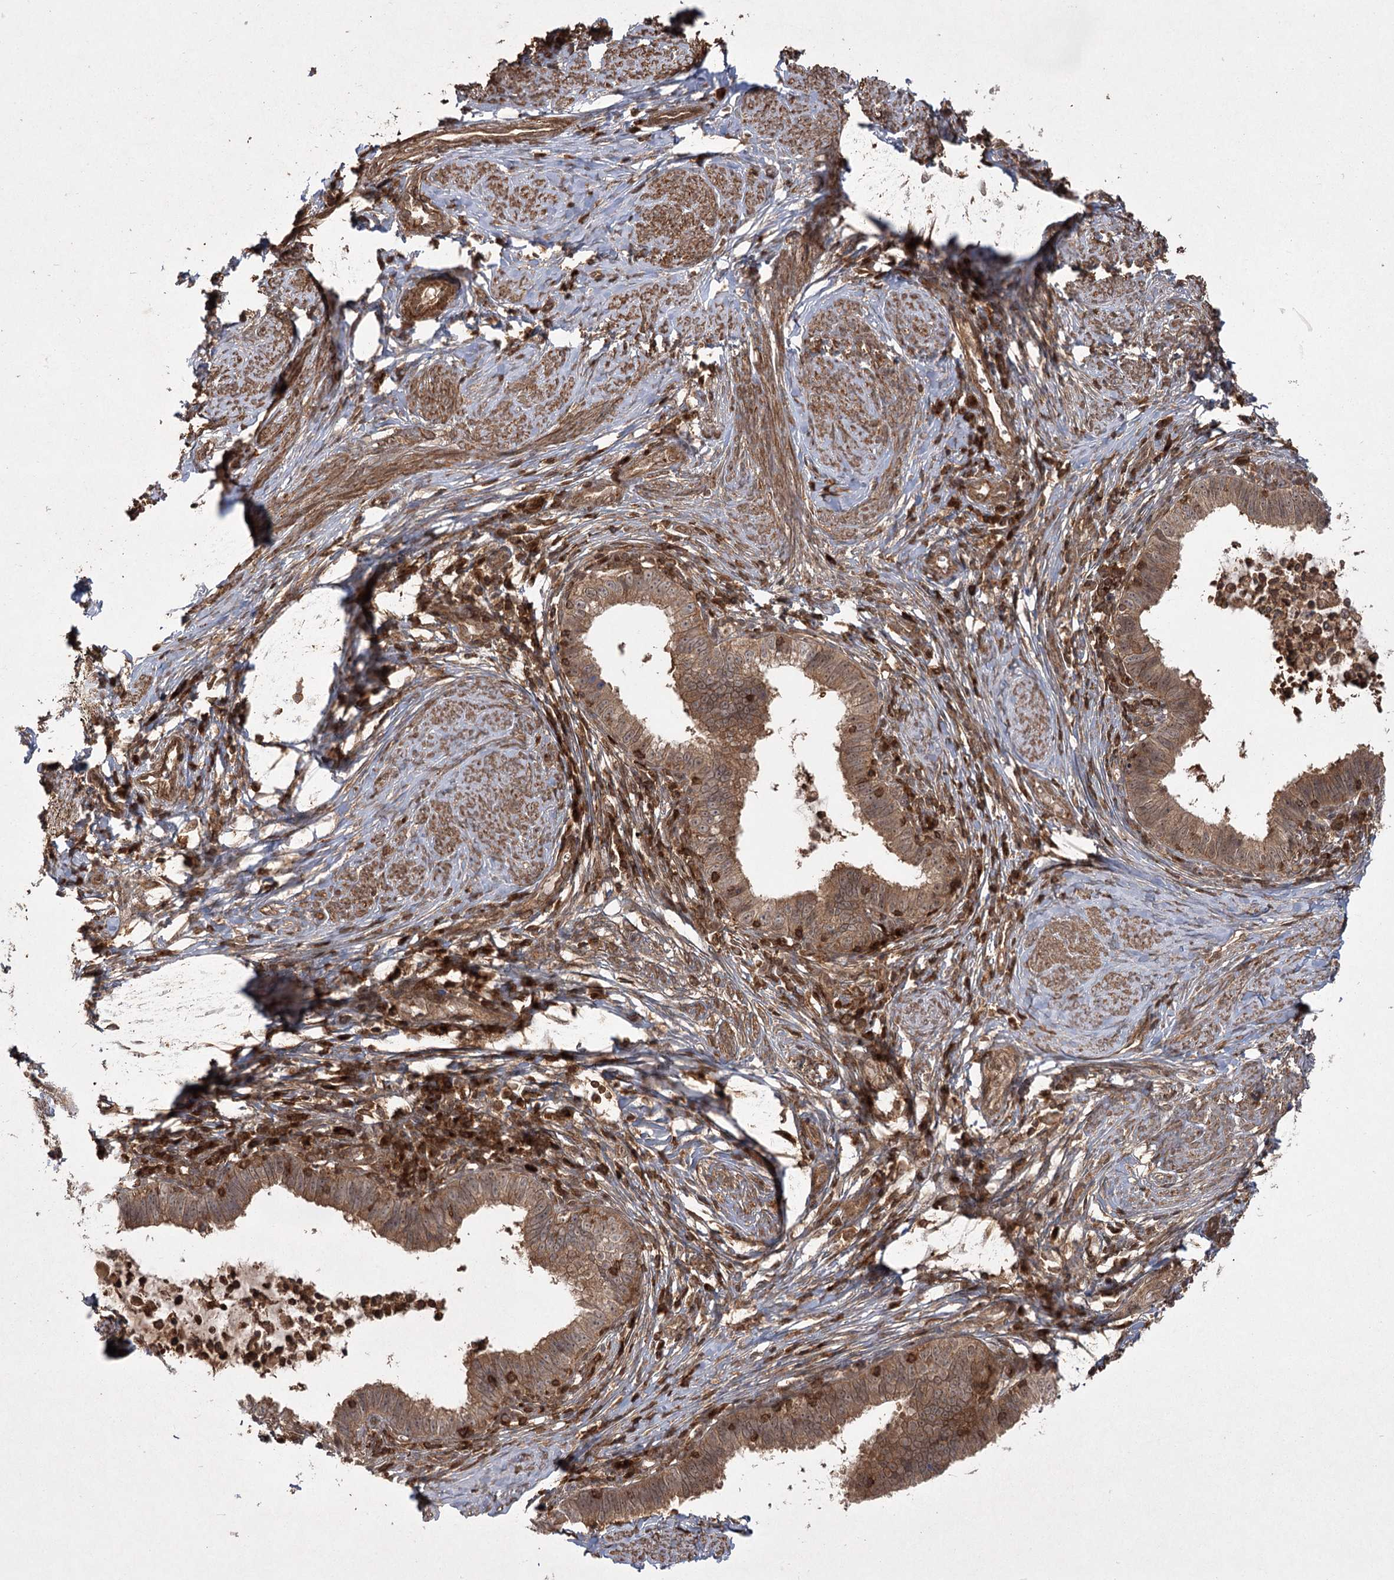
{"staining": {"intensity": "moderate", "quantity": ">75%", "location": "cytoplasmic/membranous"}, "tissue": "cervical cancer", "cell_type": "Tumor cells", "image_type": "cancer", "snomed": [{"axis": "morphology", "description": "Adenocarcinoma, NOS"}, {"axis": "topography", "description": "Cervix"}], "caption": "Protein expression analysis of cervical cancer exhibits moderate cytoplasmic/membranous staining in approximately >75% of tumor cells.", "gene": "MDFIC", "patient": {"sex": "female", "age": 36}}